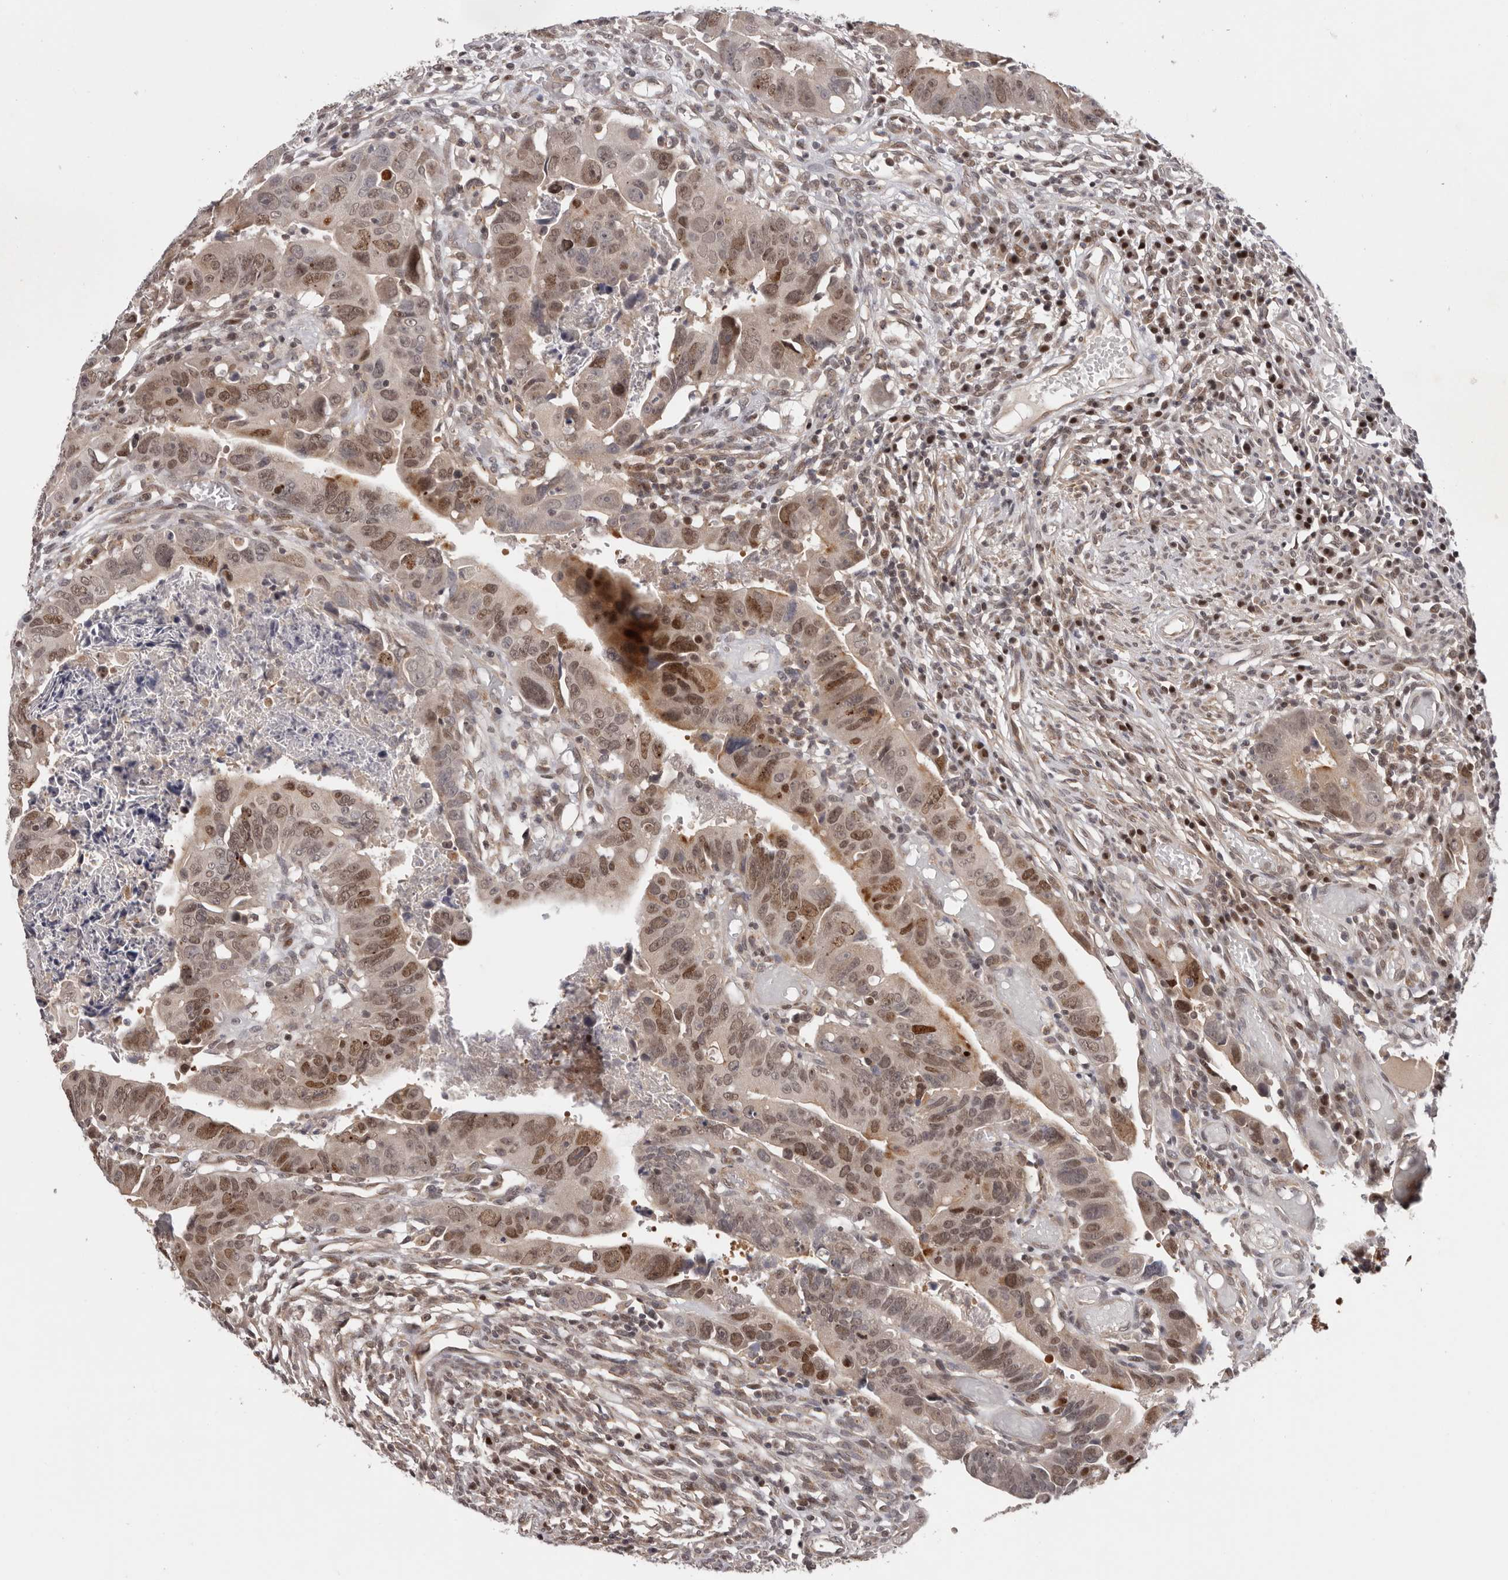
{"staining": {"intensity": "moderate", "quantity": "25%-75%", "location": "cytoplasmic/membranous,nuclear"}, "tissue": "colorectal cancer", "cell_type": "Tumor cells", "image_type": "cancer", "snomed": [{"axis": "morphology", "description": "Adenocarcinoma, NOS"}, {"axis": "topography", "description": "Rectum"}], "caption": "There is medium levels of moderate cytoplasmic/membranous and nuclear positivity in tumor cells of colorectal cancer (adenocarcinoma), as demonstrated by immunohistochemical staining (brown color).", "gene": "TBX5", "patient": {"sex": "female", "age": 65}}